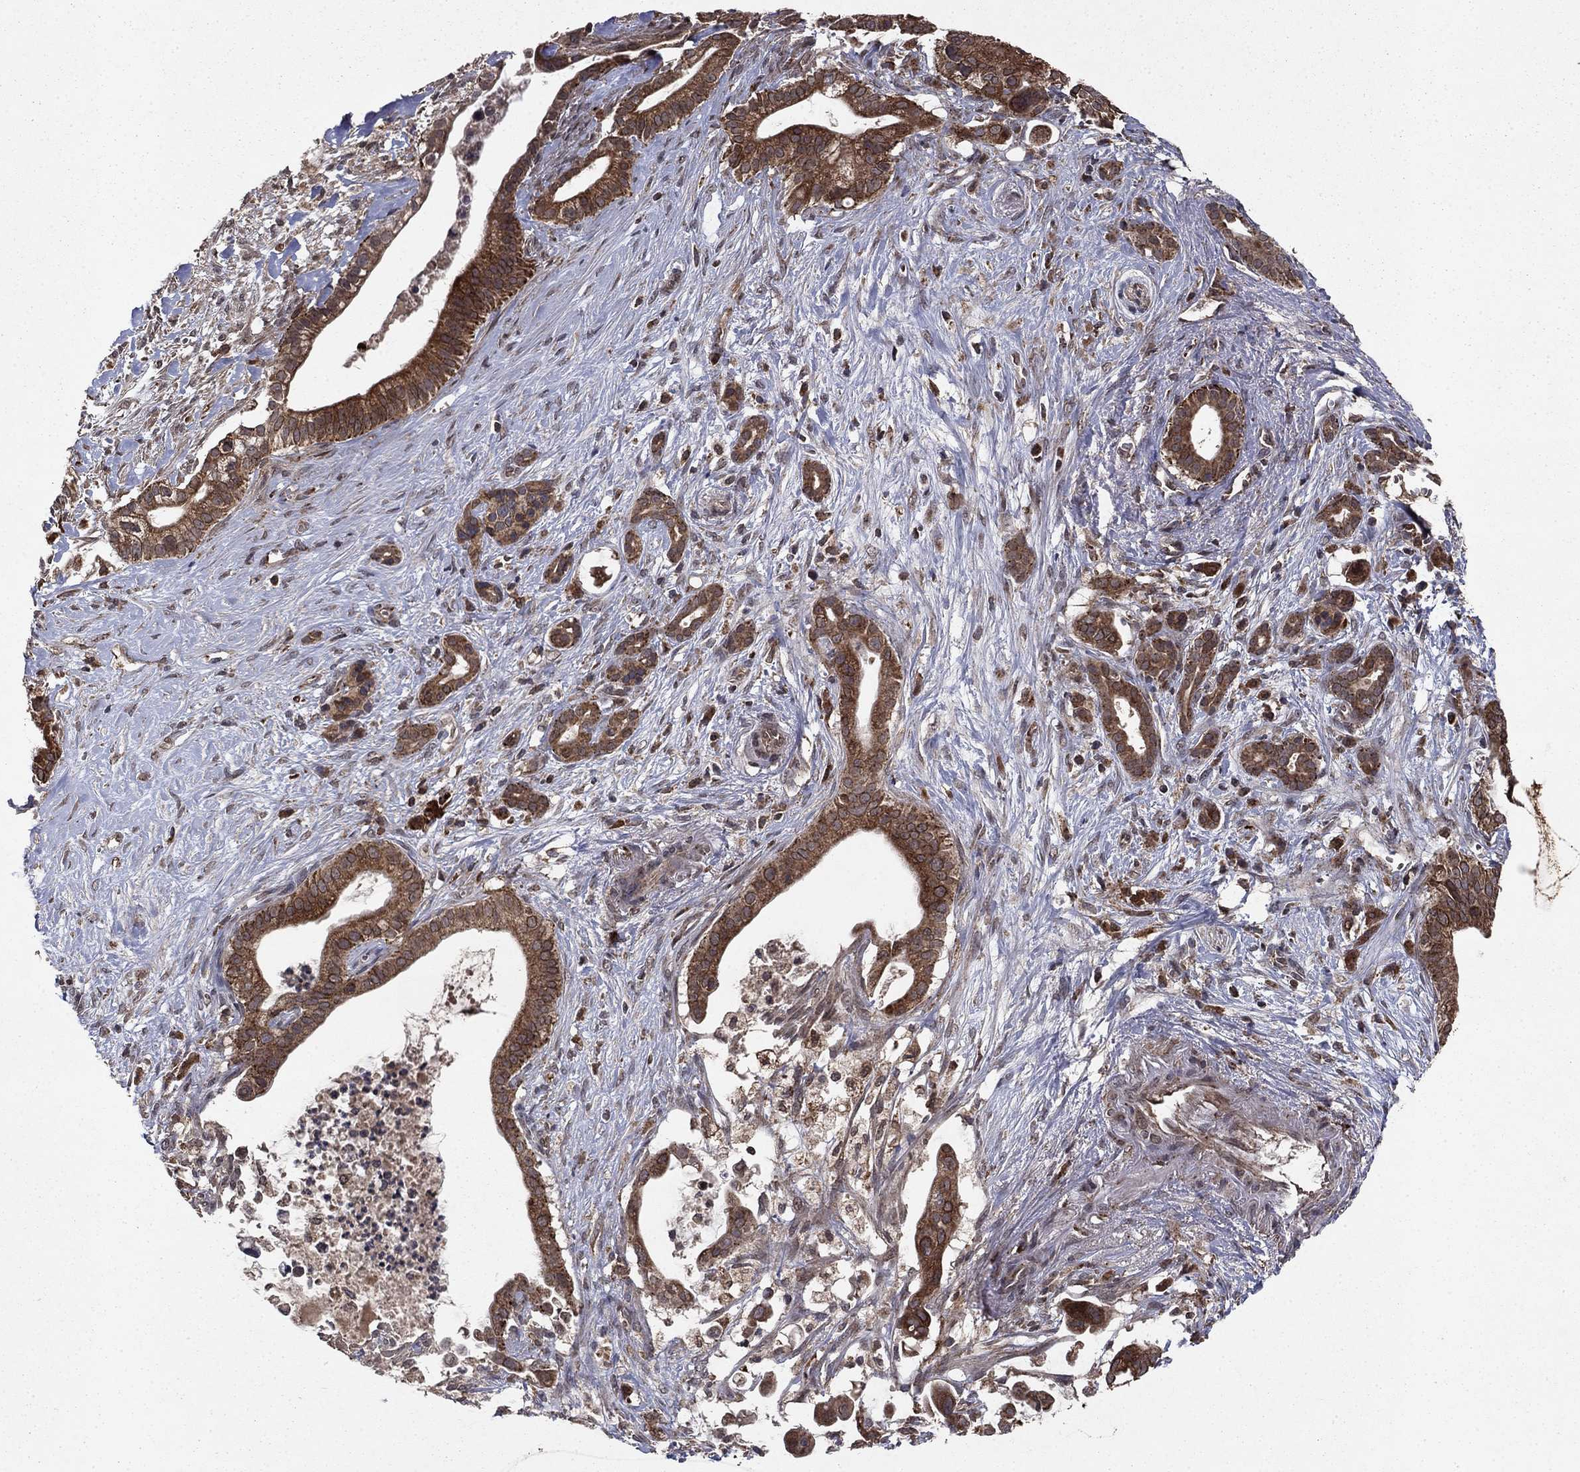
{"staining": {"intensity": "strong", "quantity": ">75%", "location": "cytoplasmic/membranous"}, "tissue": "pancreatic cancer", "cell_type": "Tumor cells", "image_type": "cancer", "snomed": [{"axis": "morphology", "description": "Adenocarcinoma, NOS"}, {"axis": "topography", "description": "Pancreas"}], "caption": "Protein expression analysis of adenocarcinoma (pancreatic) displays strong cytoplasmic/membranous positivity in about >75% of tumor cells.", "gene": "DHRS1", "patient": {"sex": "male", "age": 61}}